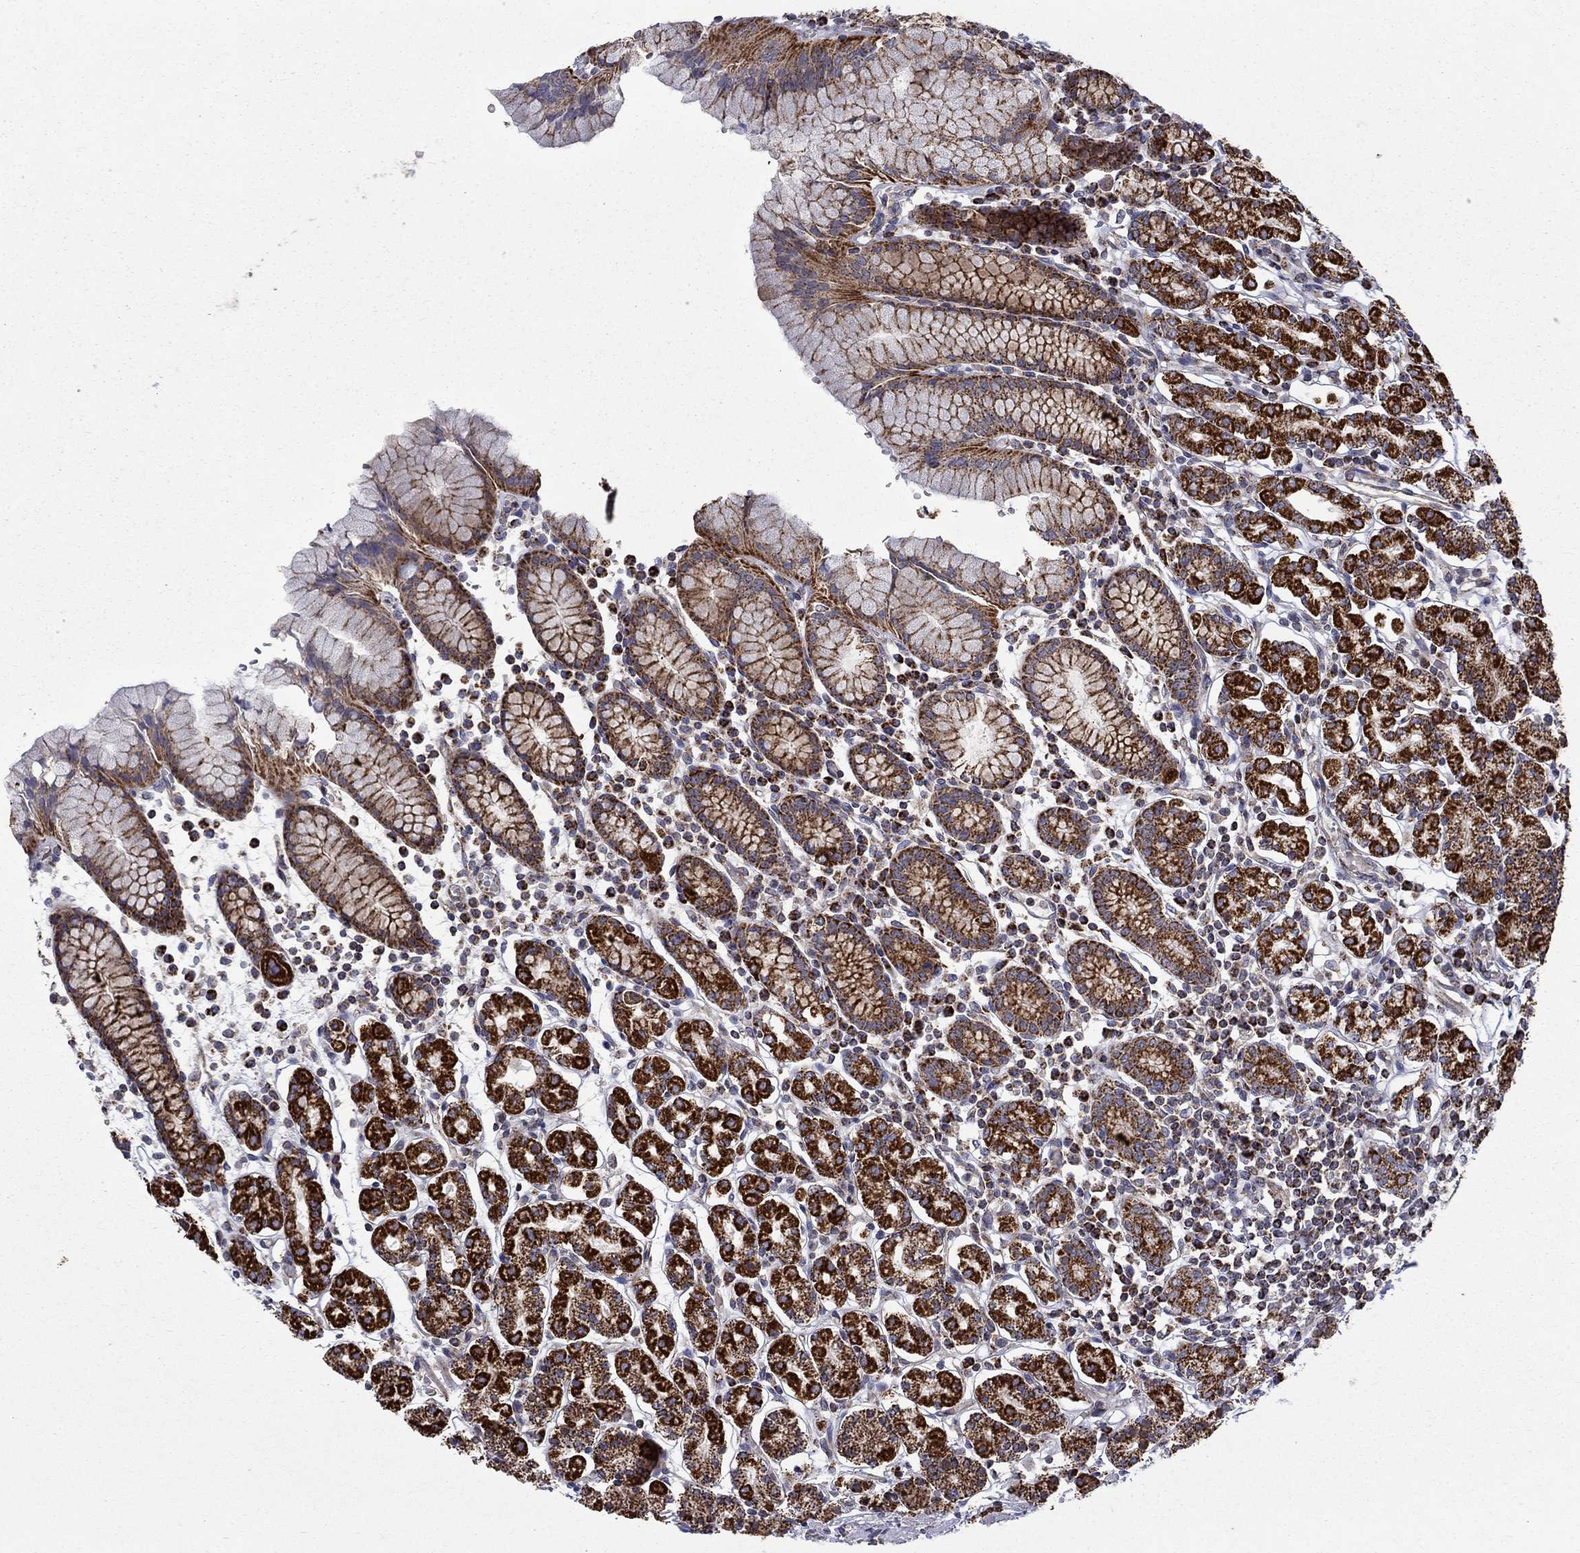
{"staining": {"intensity": "strong", "quantity": "25%-75%", "location": "cytoplasmic/membranous"}, "tissue": "stomach", "cell_type": "Glandular cells", "image_type": "normal", "snomed": [{"axis": "morphology", "description": "Normal tissue, NOS"}, {"axis": "topography", "description": "Stomach, upper"}, {"axis": "topography", "description": "Stomach"}], "caption": "Immunohistochemical staining of benign human stomach shows strong cytoplasmic/membranous protein expression in approximately 25%-75% of glandular cells. Nuclei are stained in blue.", "gene": "PCBP3", "patient": {"sex": "male", "age": 62}}